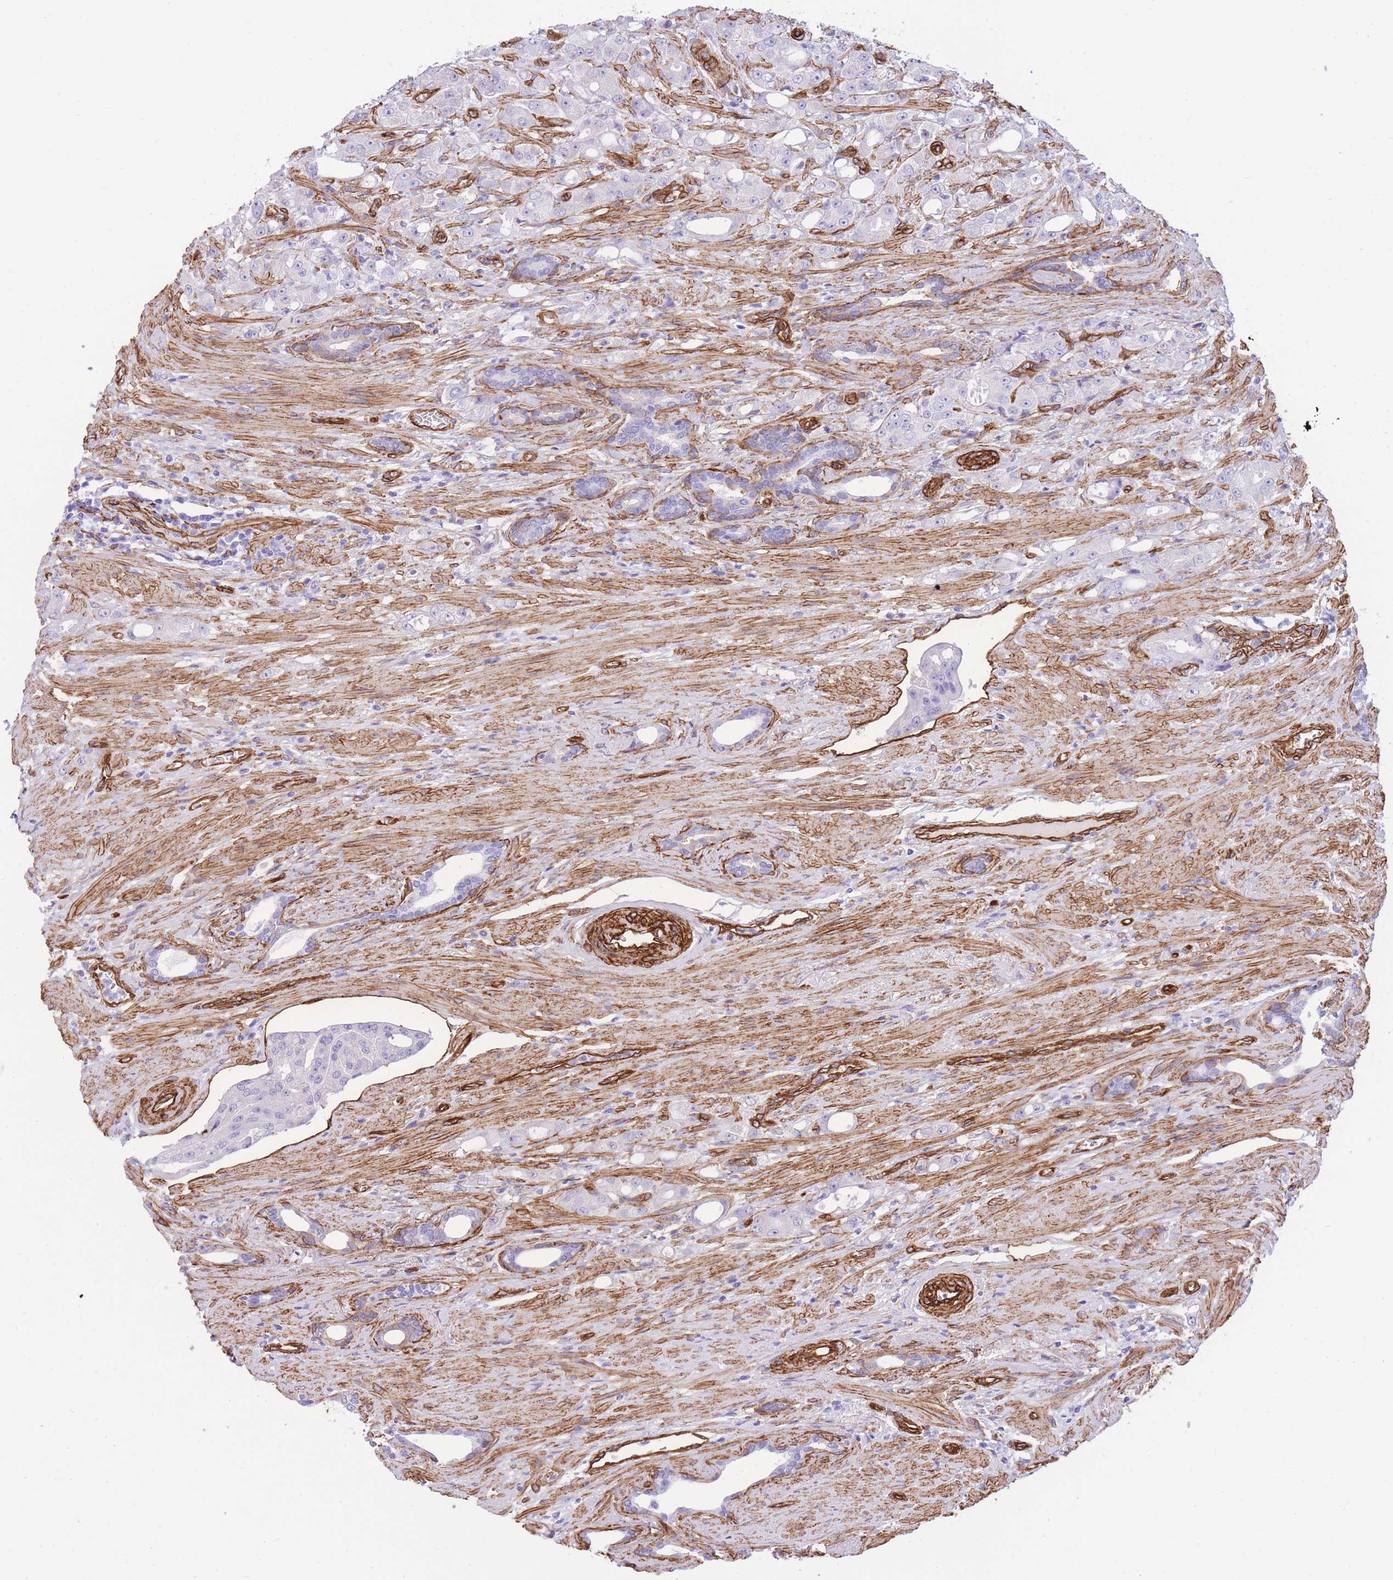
{"staining": {"intensity": "negative", "quantity": "none", "location": "none"}, "tissue": "prostate cancer", "cell_type": "Tumor cells", "image_type": "cancer", "snomed": [{"axis": "morphology", "description": "Adenocarcinoma, High grade"}, {"axis": "topography", "description": "Prostate"}], "caption": "Protein analysis of prostate cancer demonstrates no significant expression in tumor cells.", "gene": "CAVIN1", "patient": {"sex": "male", "age": 69}}